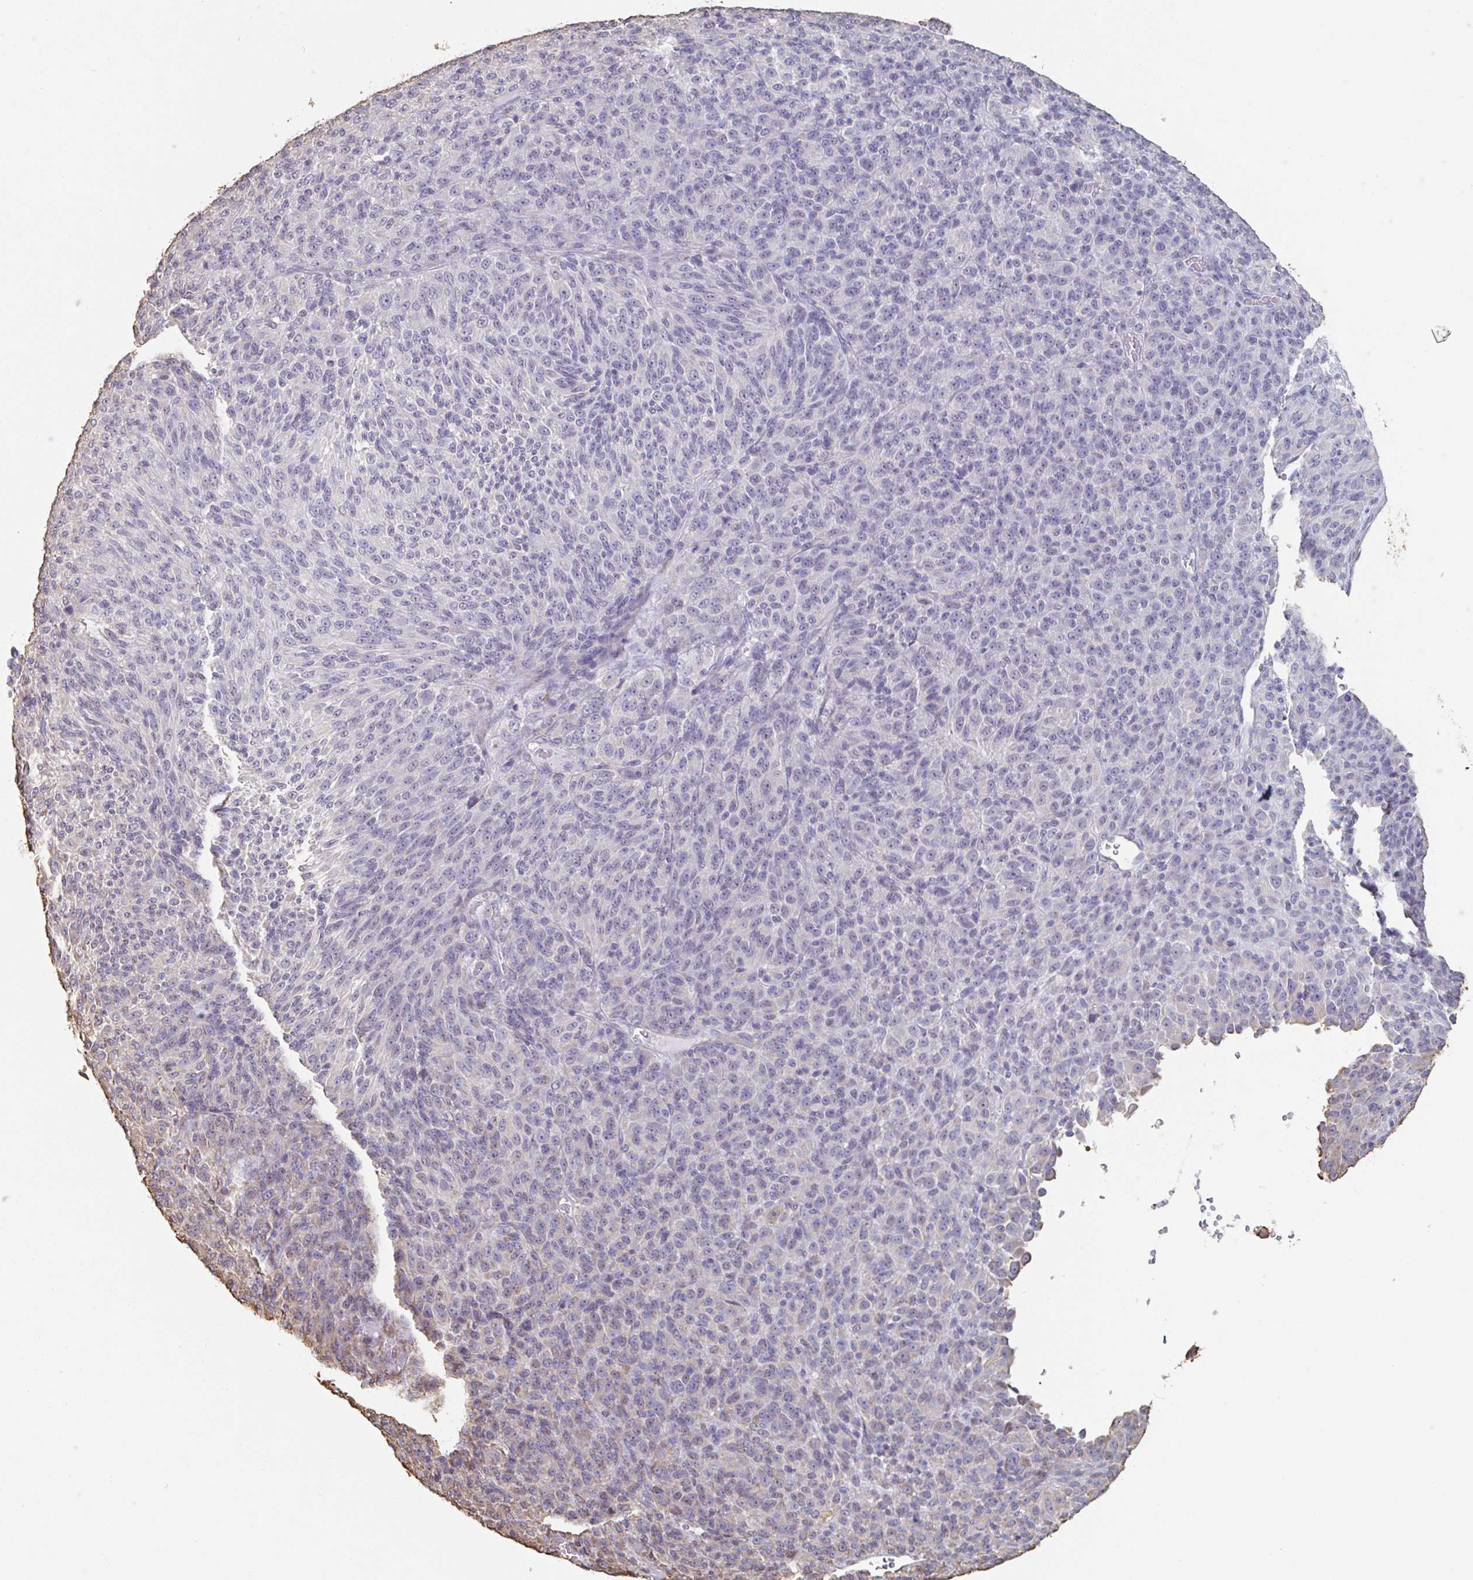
{"staining": {"intensity": "negative", "quantity": "none", "location": "none"}, "tissue": "melanoma", "cell_type": "Tumor cells", "image_type": "cancer", "snomed": [{"axis": "morphology", "description": "Malignant melanoma, Metastatic site"}, {"axis": "topography", "description": "Brain"}], "caption": "Human melanoma stained for a protein using immunohistochemistry demonstrates no staining in tumor cells.", "gene": "RAB5IF", "patient": {"sex": "female", "age": 56}}